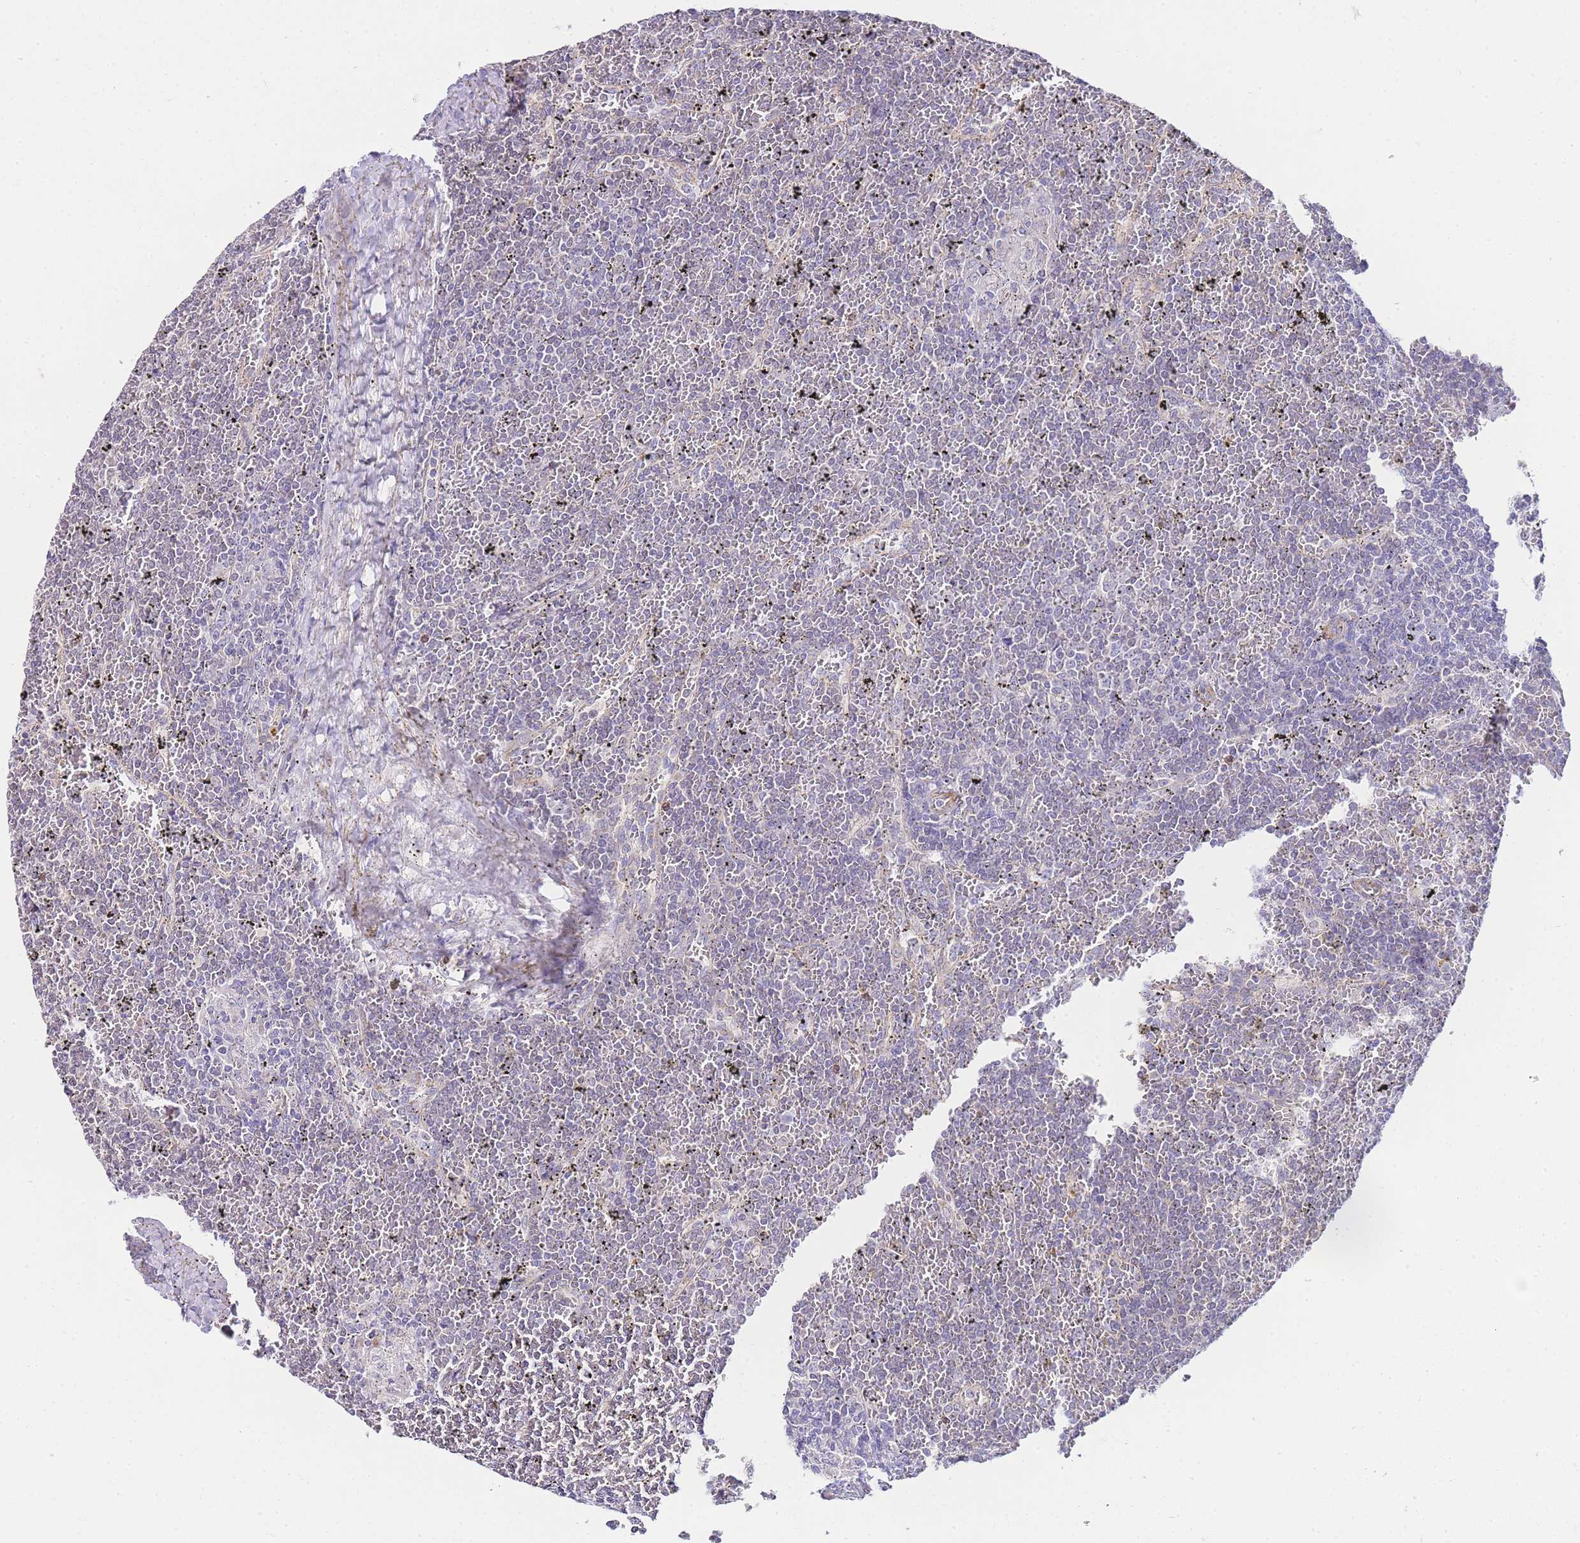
{"staining": {"intensity": "negative", "quantity": "none", "location": "none"}, "tissue": "lymphoma", "cell_type": "Tumor cells", "image_type": "cancer", "snomed": [{"axis": "morphology", "description": "Malignant lymphoma, non-Hodgkin's type, Low grade"}, {"axis": "topography", "description": "Spleen"}], "caption": "Immunohistochemistry micrograph of low-grade malignant lymphoma, non-Hodgkin's type stained for a protein (brown), which reveals no positivity in tumor cells. The staining was performed using DAB (3,3'-diaminobenzidine) to visualize the protein expression in brown, while the nuclei were stained in blue with hematoxylin (Magnification: 20x).", "gene": "PDCD7", "patient": {"sex": "female", "age": 19}}